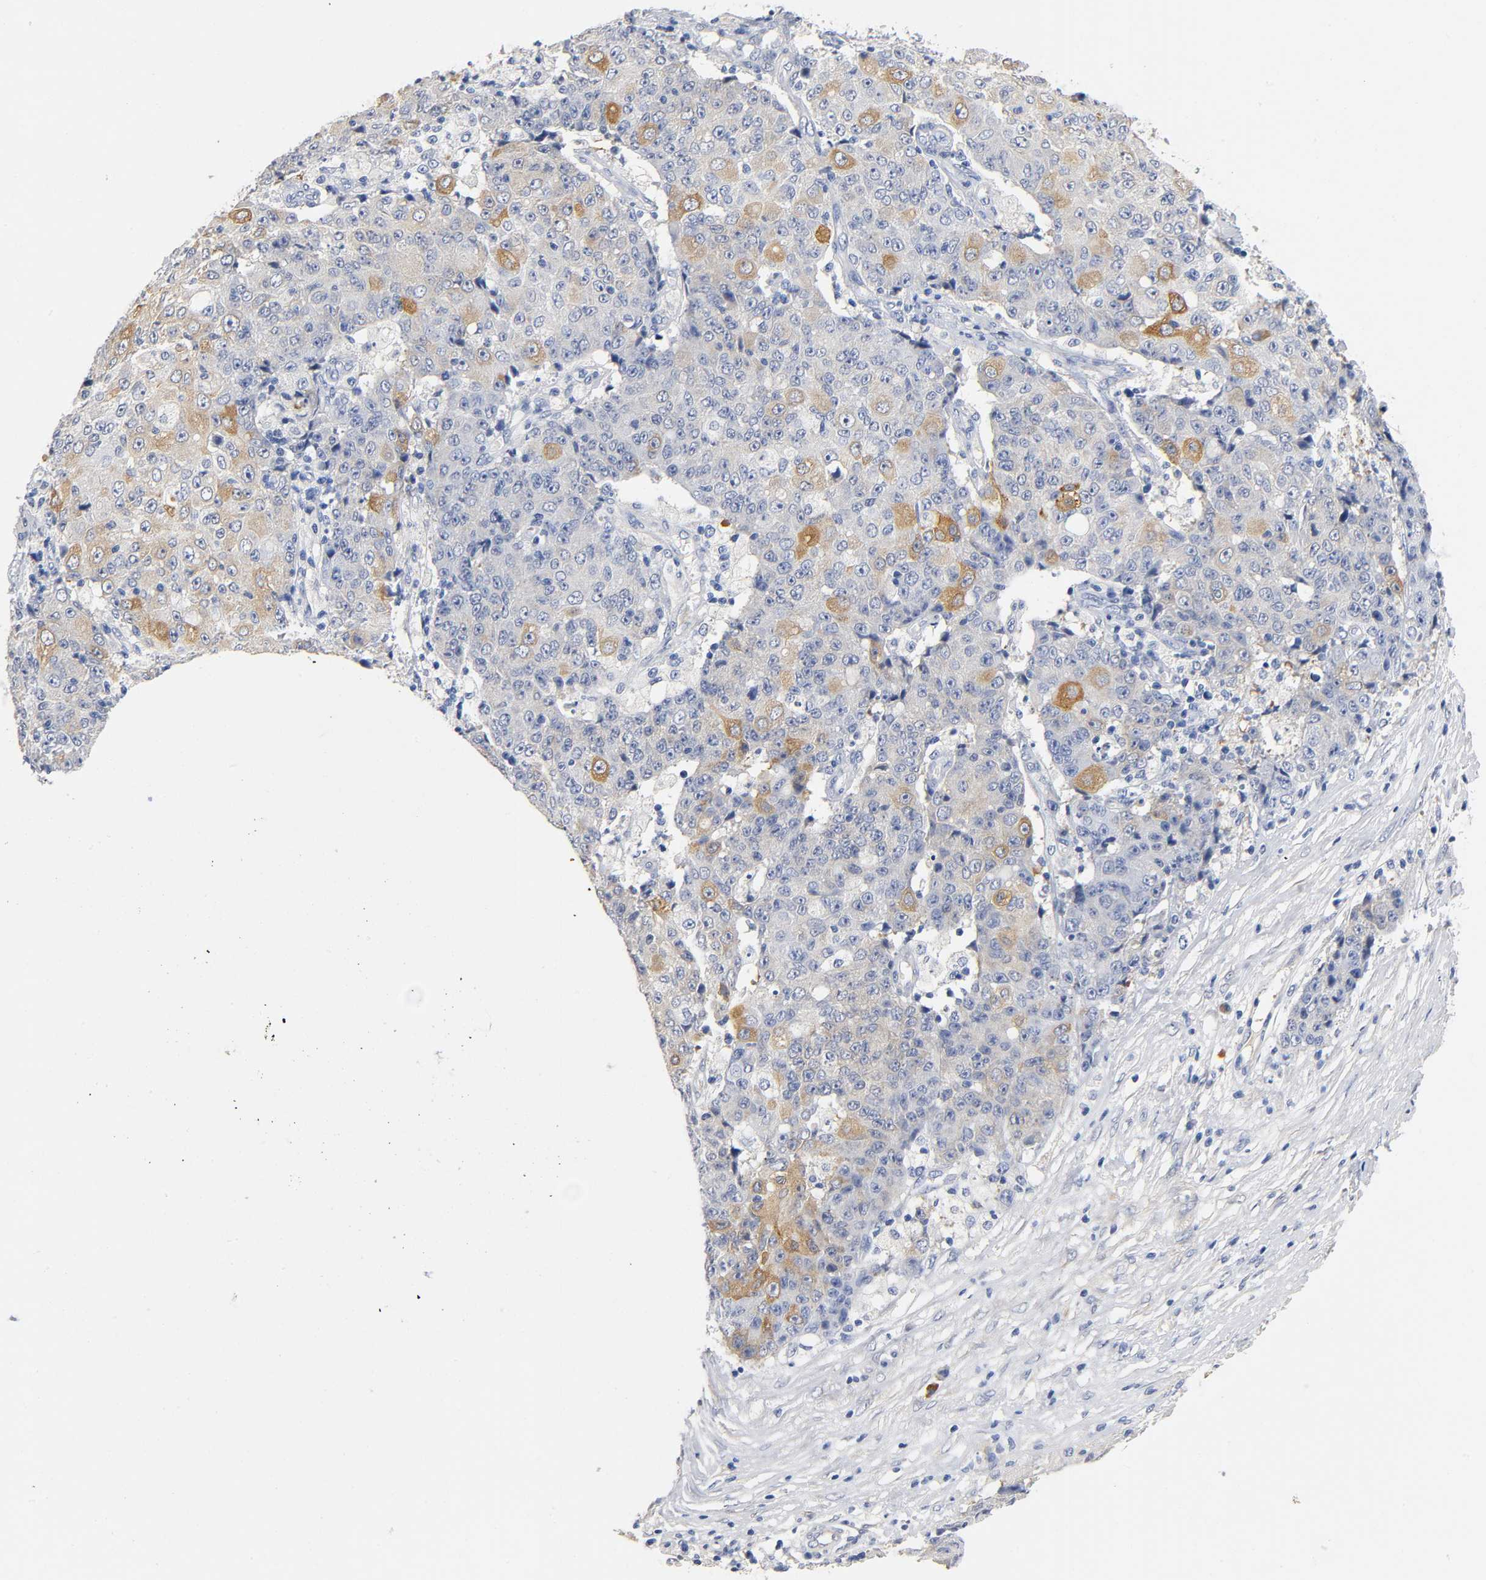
{"staining": {"intensity": "moderate", "quantity": "25%-75%", "location": "cytoplasmic/membranous"}, "tissue": "ovarian cancer", "cell_type": "Tumor cells", "image_type": "cancer", "snomed": [{"axis": "morphology", "description": "Carcinoma, endometroid"}, {"axis": "topography", "description": "Ovary"}], "caption": "Immunohistochemical staining of ovarian cancer (endometroid carcinoma) displays medium levels of moderate cytoplasmic/membranous protein expression in about 25%-75% of tumor cells.", "gene": "TNC", "patient": {"sex": "female", "age": 42}}